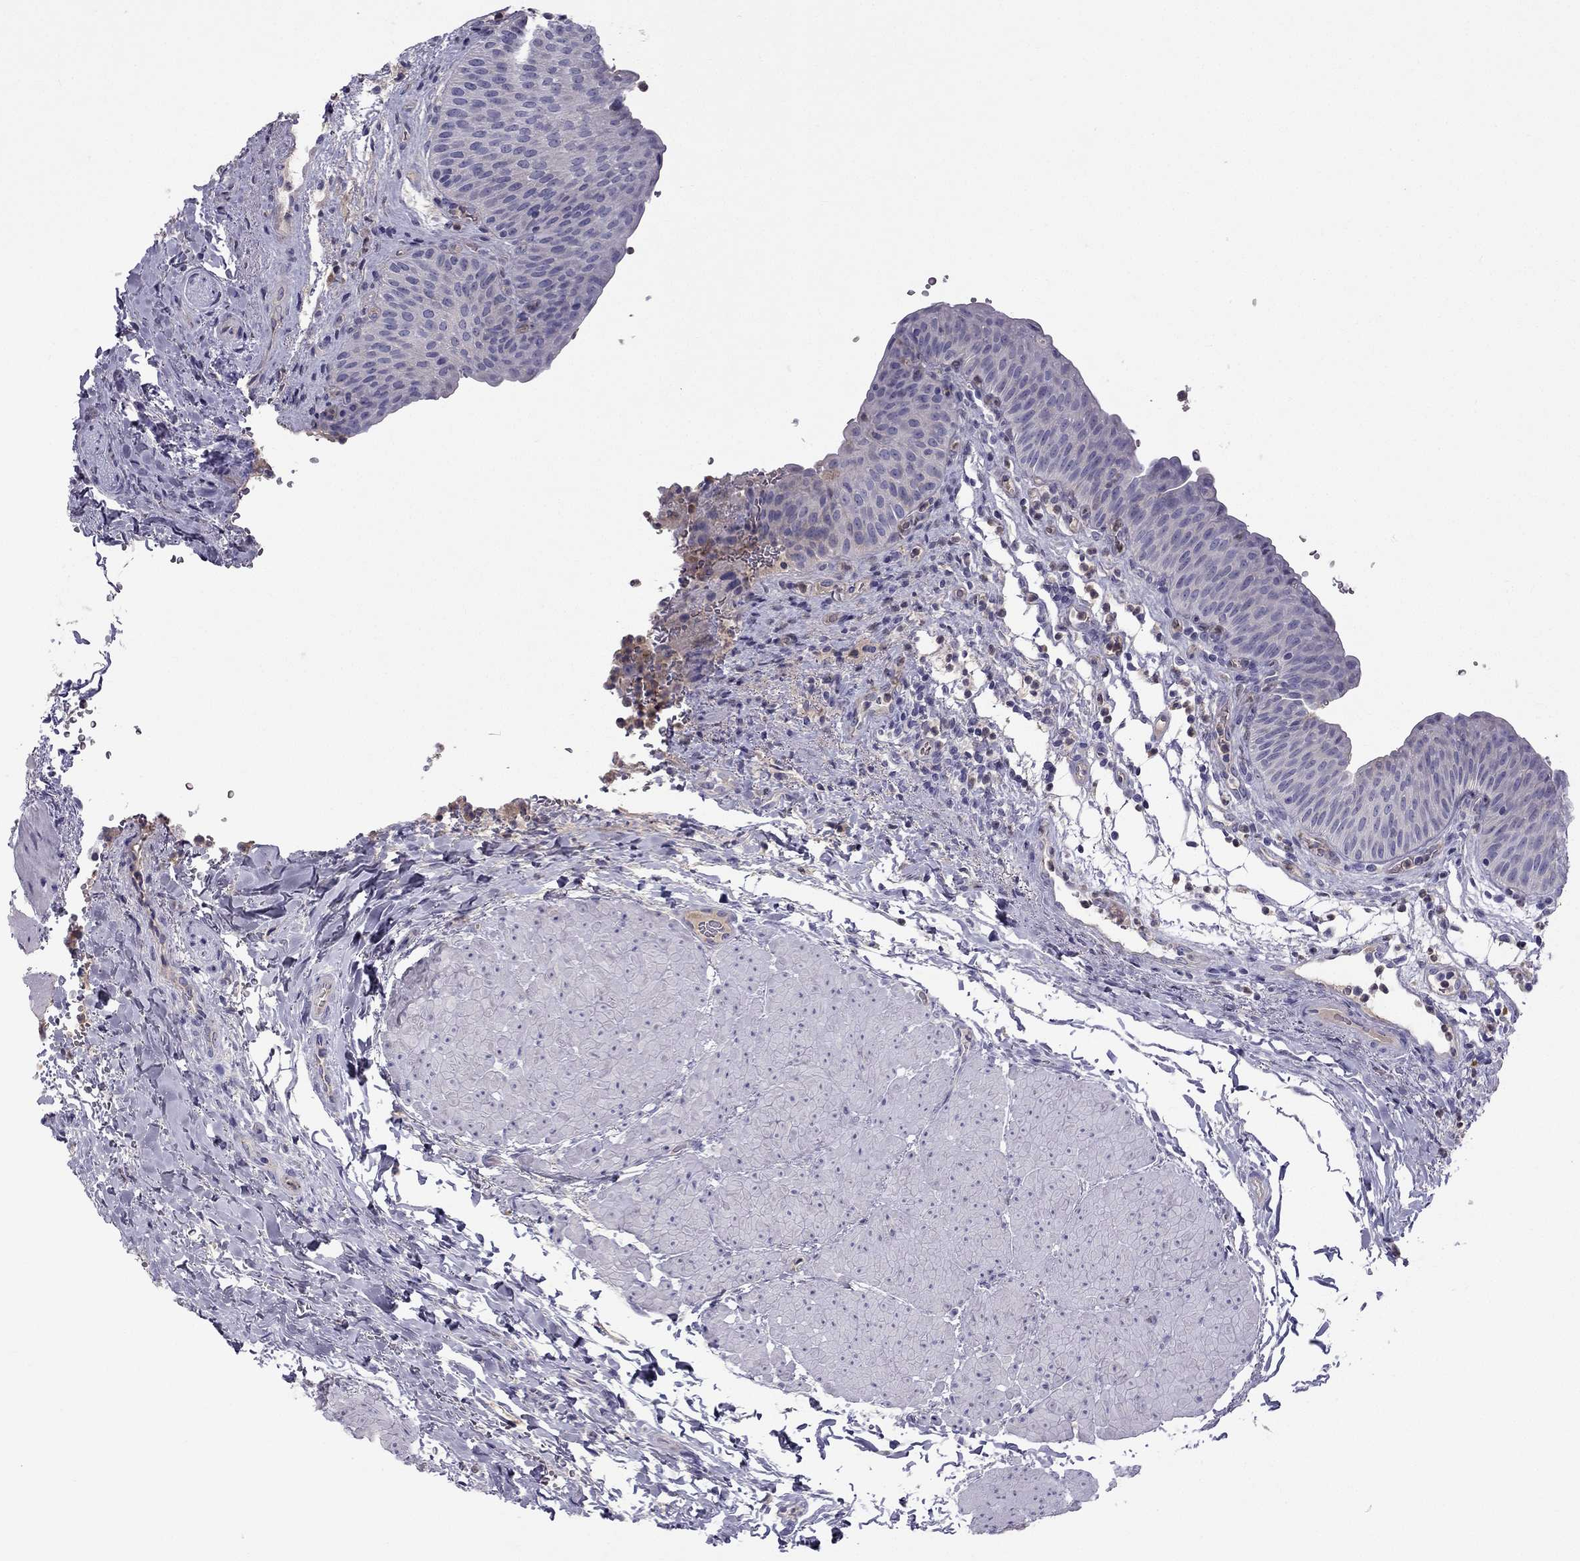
{"staining": {"intensity": "negative", "quantity": "none", "location": "none"}, "tissue": "urinary bladder", "cell_type": "Urothelial cells", "image_type": "normal", "snomed": [{"axis": "morphology", "description": "Normal tissue, NOS"}, {"axis": "topography", "description": "Urinary bladder"}], "caption": "The IHC photomicrograph has no significant staining in urothelial cells of urinary bladder. The staining is performed using DAB (3,3'-diaminobenzidine) brown chromogen with nuclei counter-stained in using hematoxylin.", "gene": "STOML3", "patient": {"sex": "male", "age": 66}}